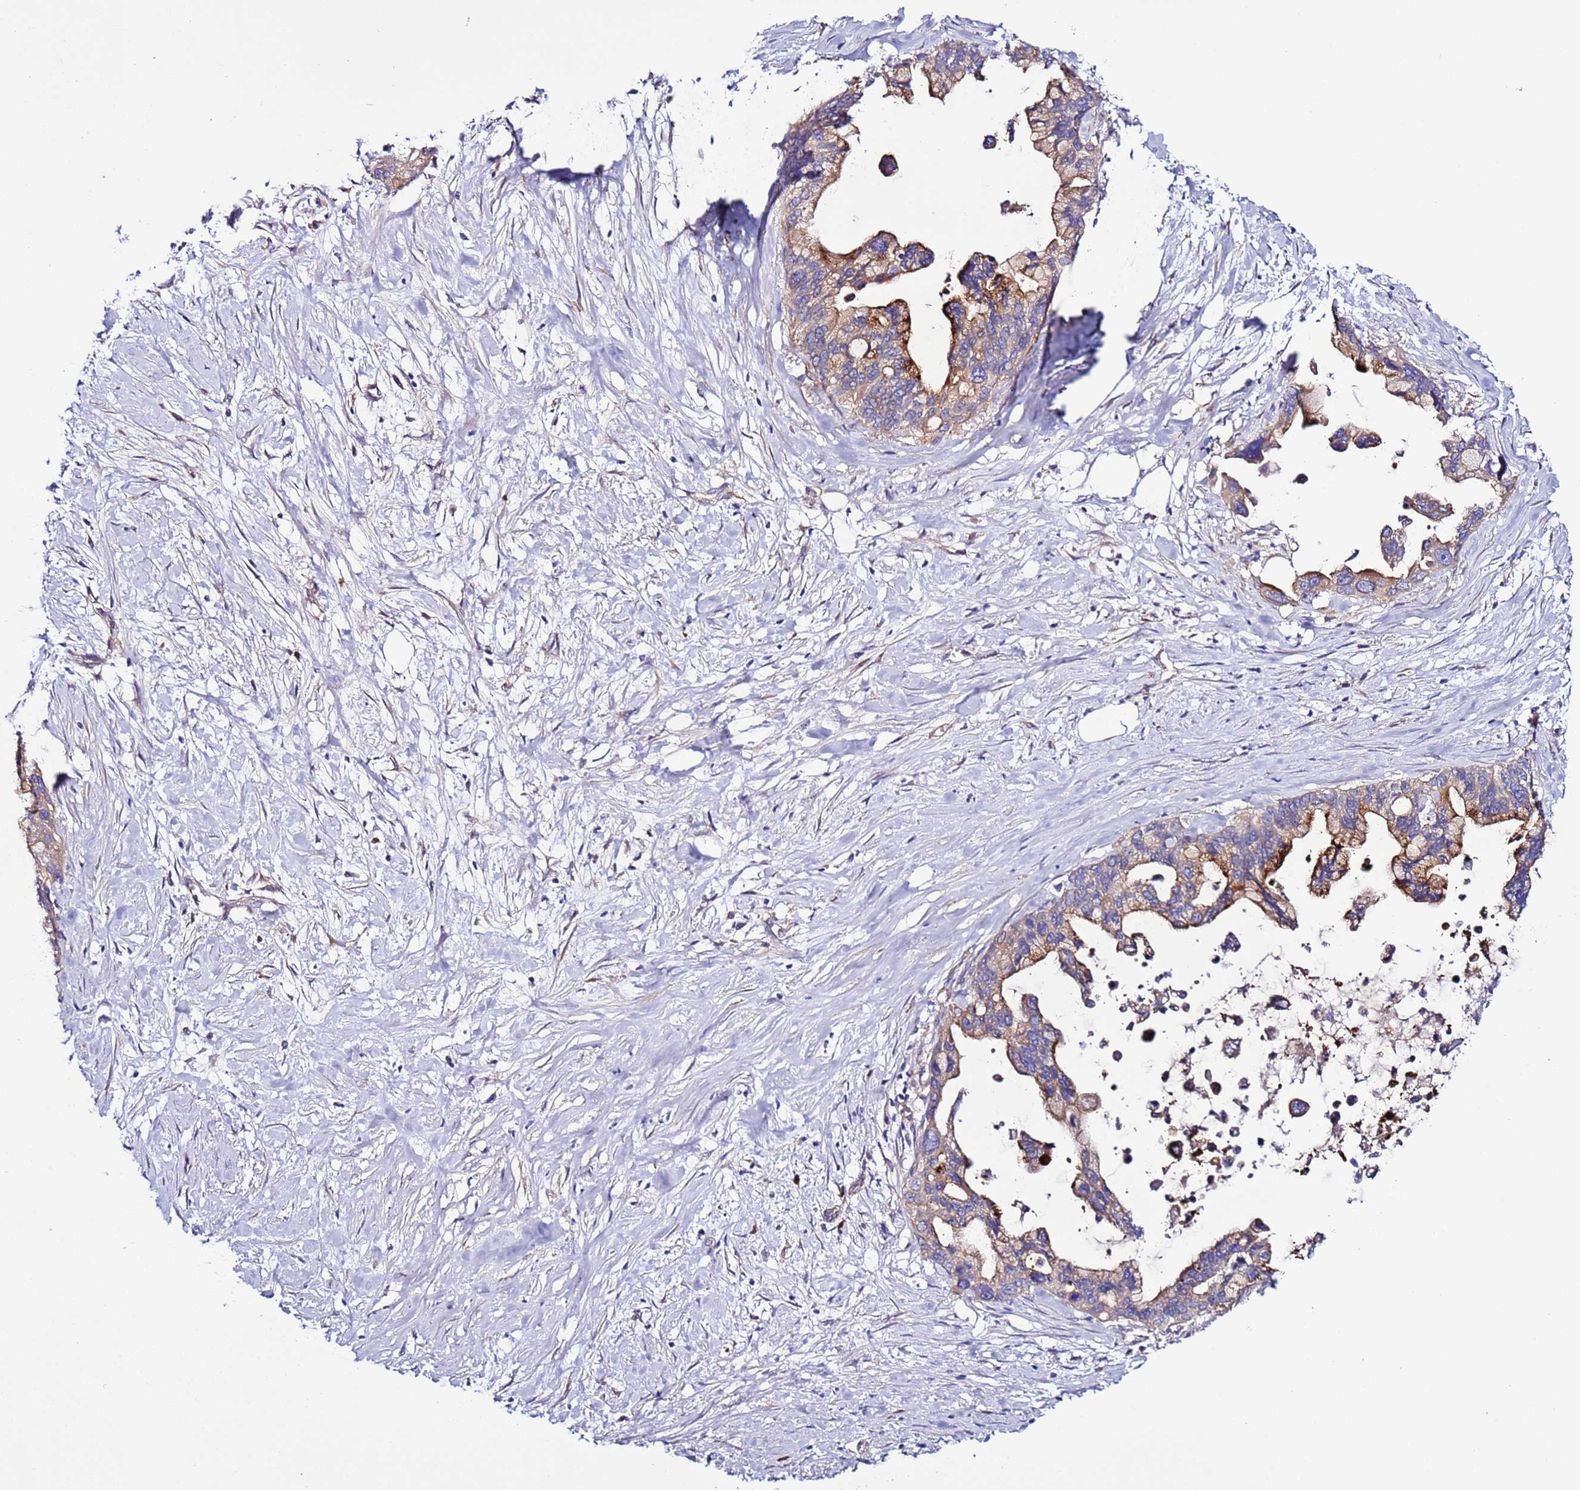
{"staining": {"intensity": "strong", "quantity": "<25%", "location": "cytoplasmic/membranous"}, "tissue": "pancreatic cancer", "cell_type": "Tumor cells", "image_type": "cancer", "snomed": [{"axis": "morphology", "description": "Adenocarcinoma, NOS"}, {"axis": "topography", "description": "Pancreas"}], "caption": "An image of adenocarcinoma (pancreatic) stained for a protein displays strong cytoplasmic/membranous brown staining in tumor cells.", "gene": "SPCS1", "patient": {"sex": "female", "age": 83}}